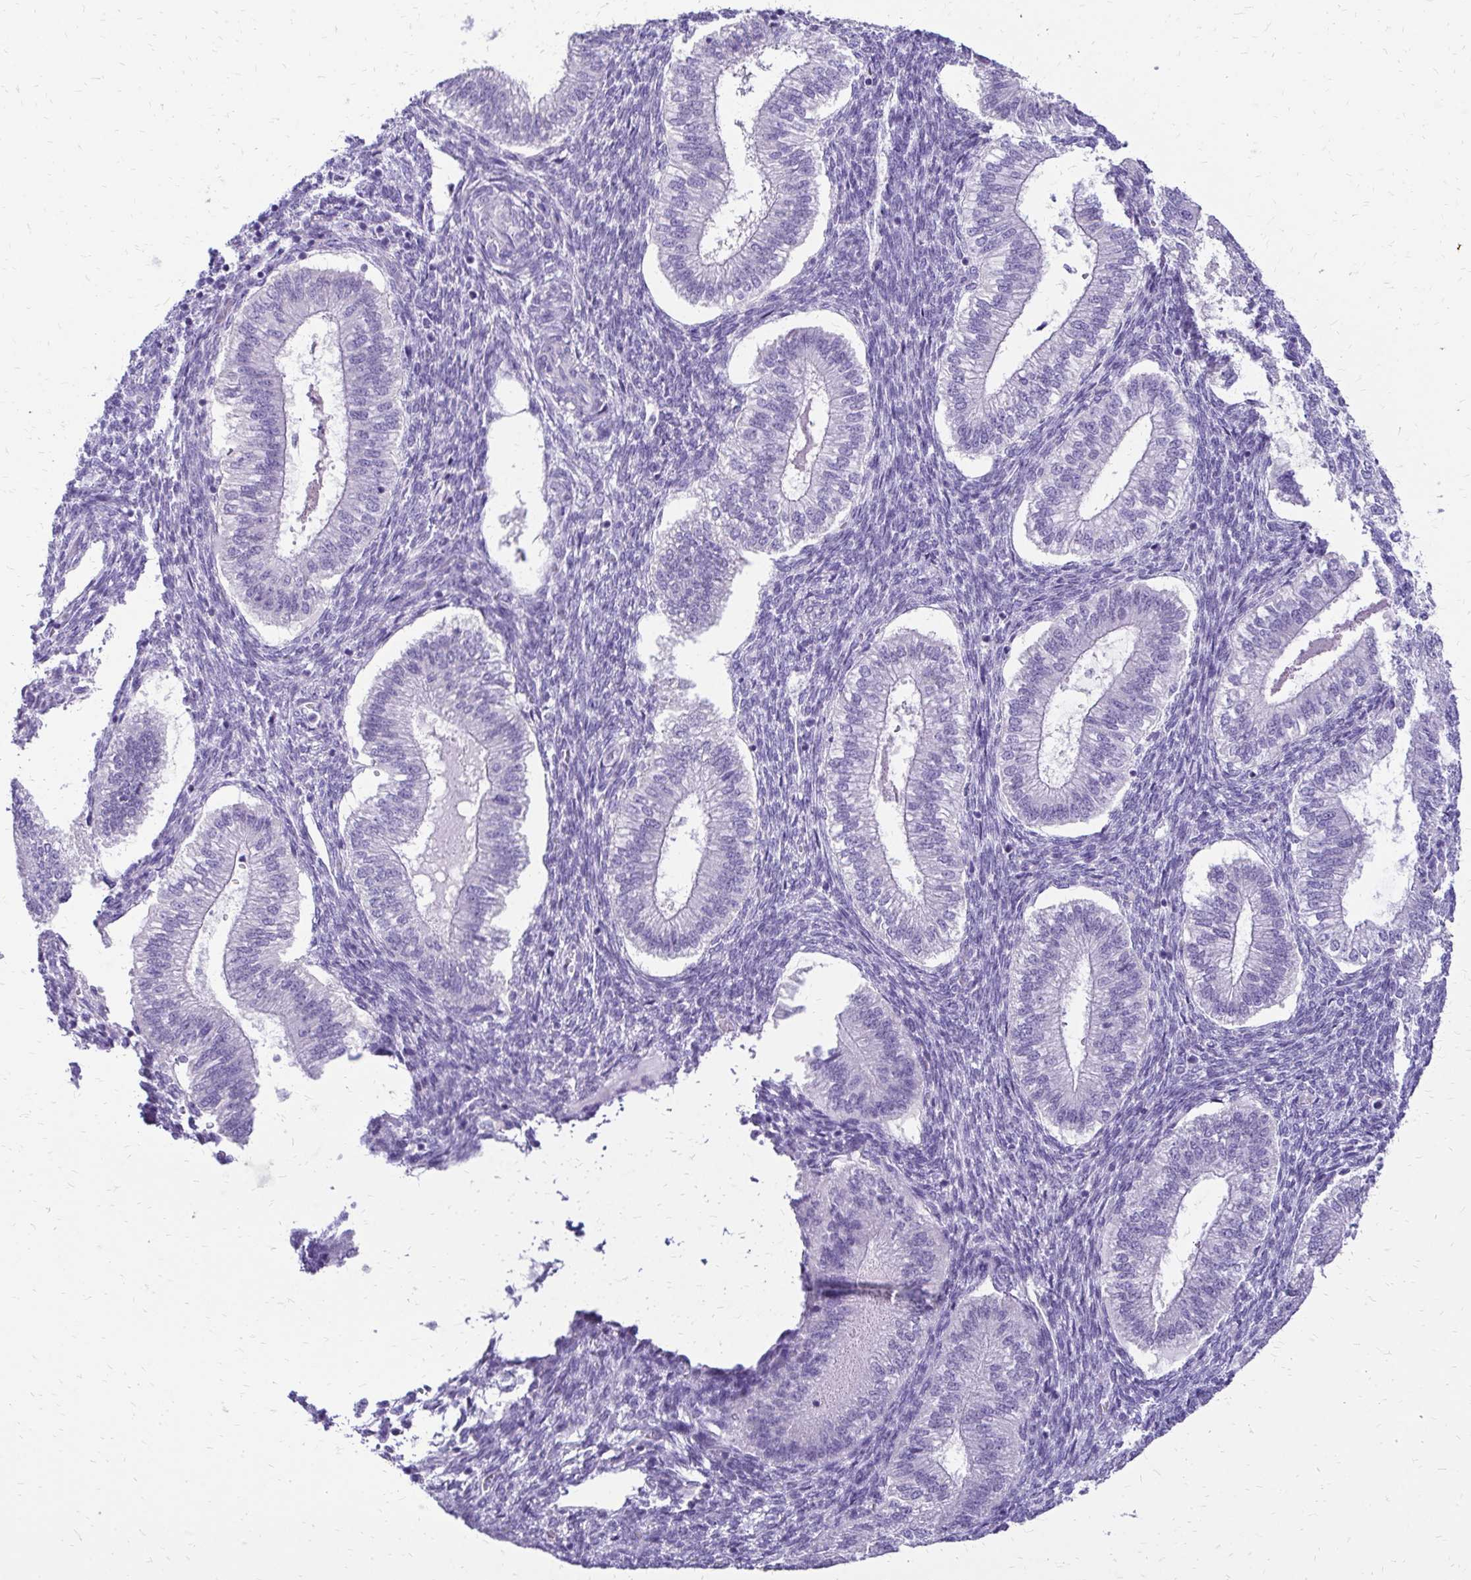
{"staining": {"intensity": "negative", "quantity": "none", "location": "none"}, "tissue": "endometrium", "cell_type": "Cells in endometrial stroma", "image_type": "normal", "snomed": [{"axis": "morphology", "description": "Normal tissue, NOS"}, {"axis": "topography", "description": "Endometrium"}], "caption": "The photomicrograph exhibits no staining of cells in endometrial stroma in normal endometrium.", "gene": "SLC32A1", "patient": {"sex": "female", "age": 25}}